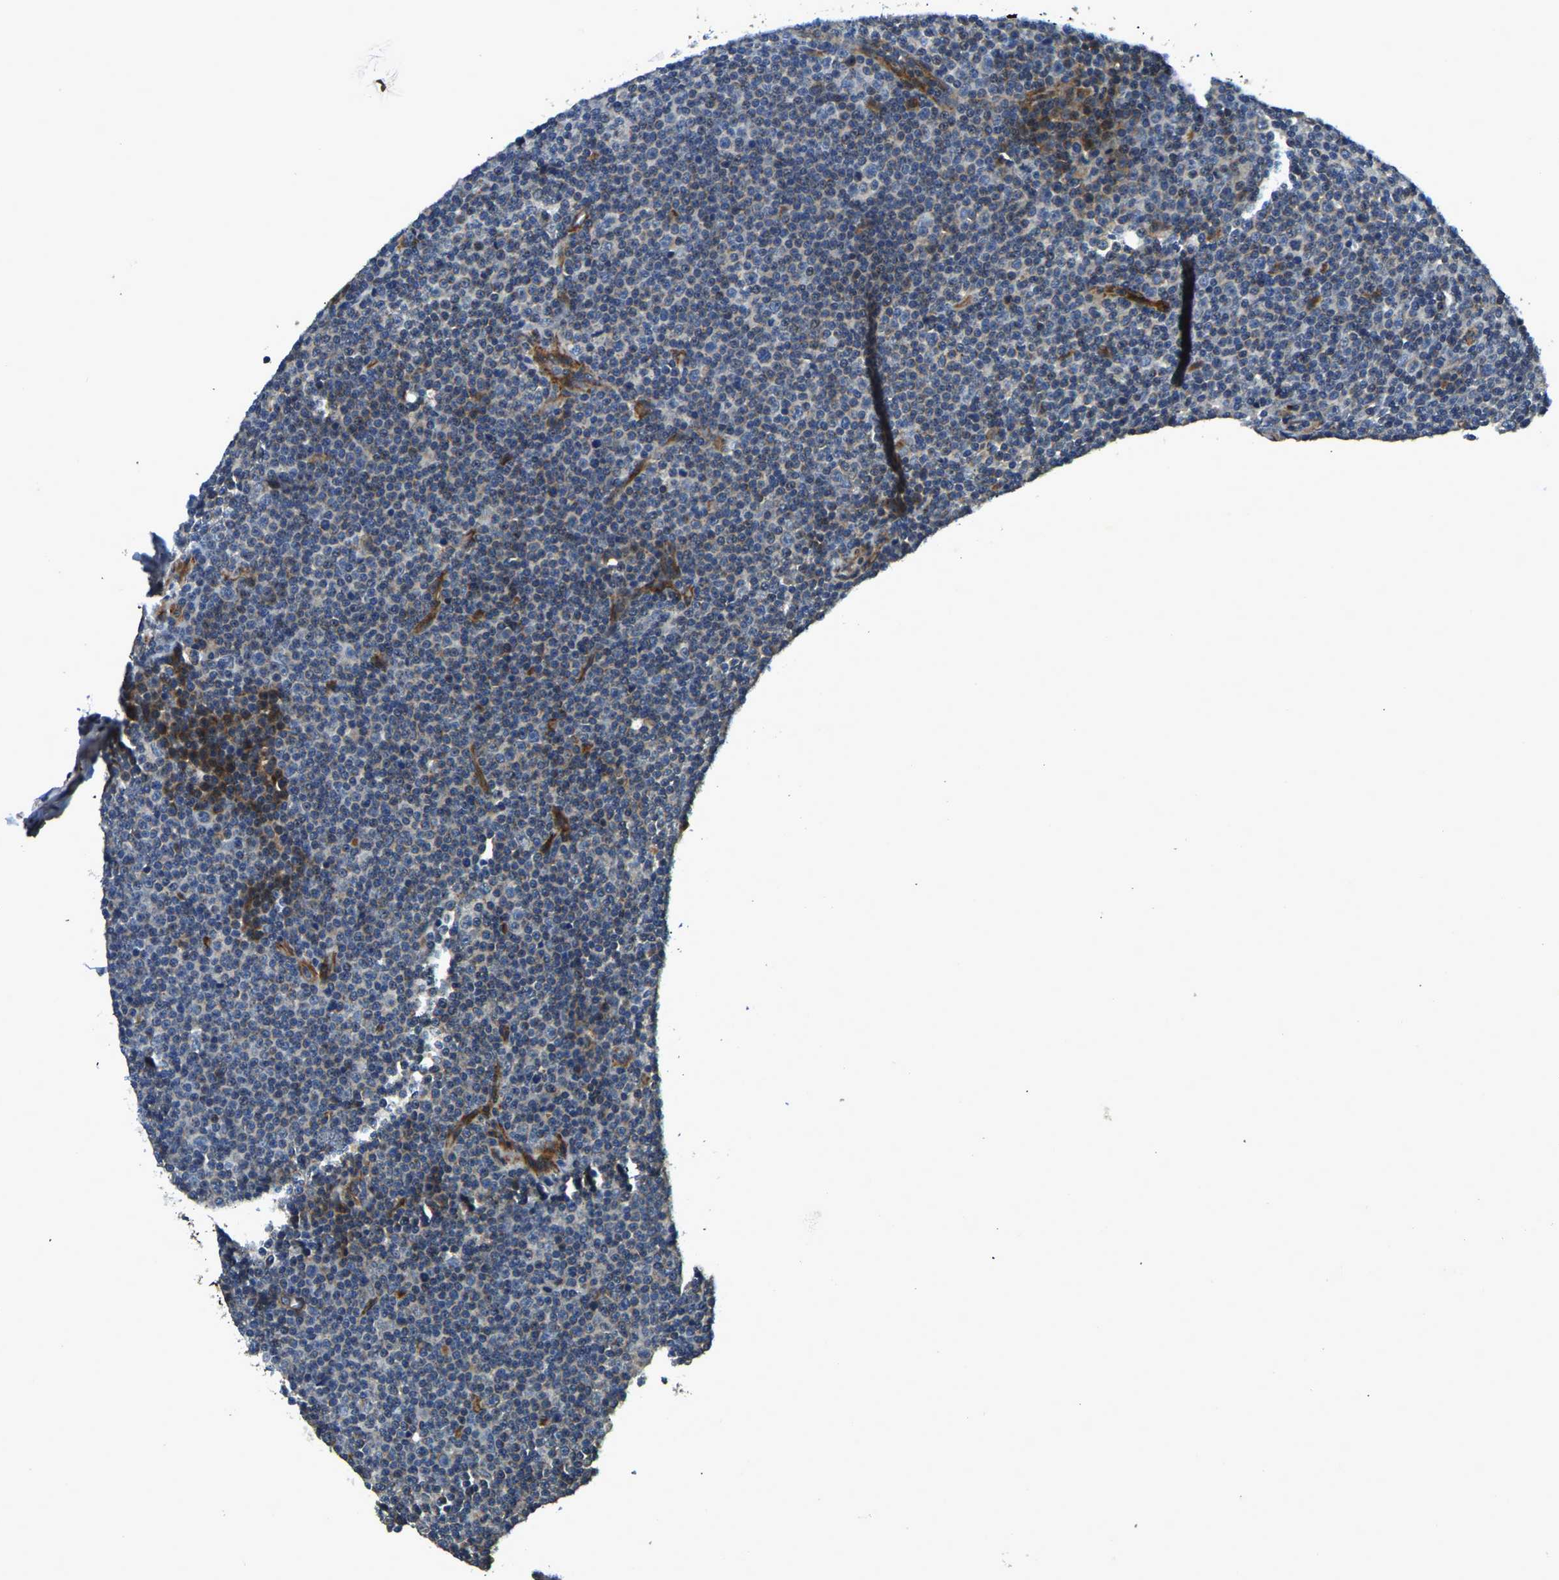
{"staining": {"intensity": "negative", "quantity": "none", "location": "none"}, "tissue": "lymphoma", "cell_type": "Tumor cells", "image_type": "cancer", "snomed": [{"axis": "morphology", "description": "Malignant lymphoma, non-Hodgkin's type, Low grade"}, {"axis": "topography", "description": "Lymph node"}], "caption": "Immunohistochemical staining of human lymphoma shows no significant staining in tumor cells.", "gene": "RNF39", "patient": {"sex": "female", "age": 67}}